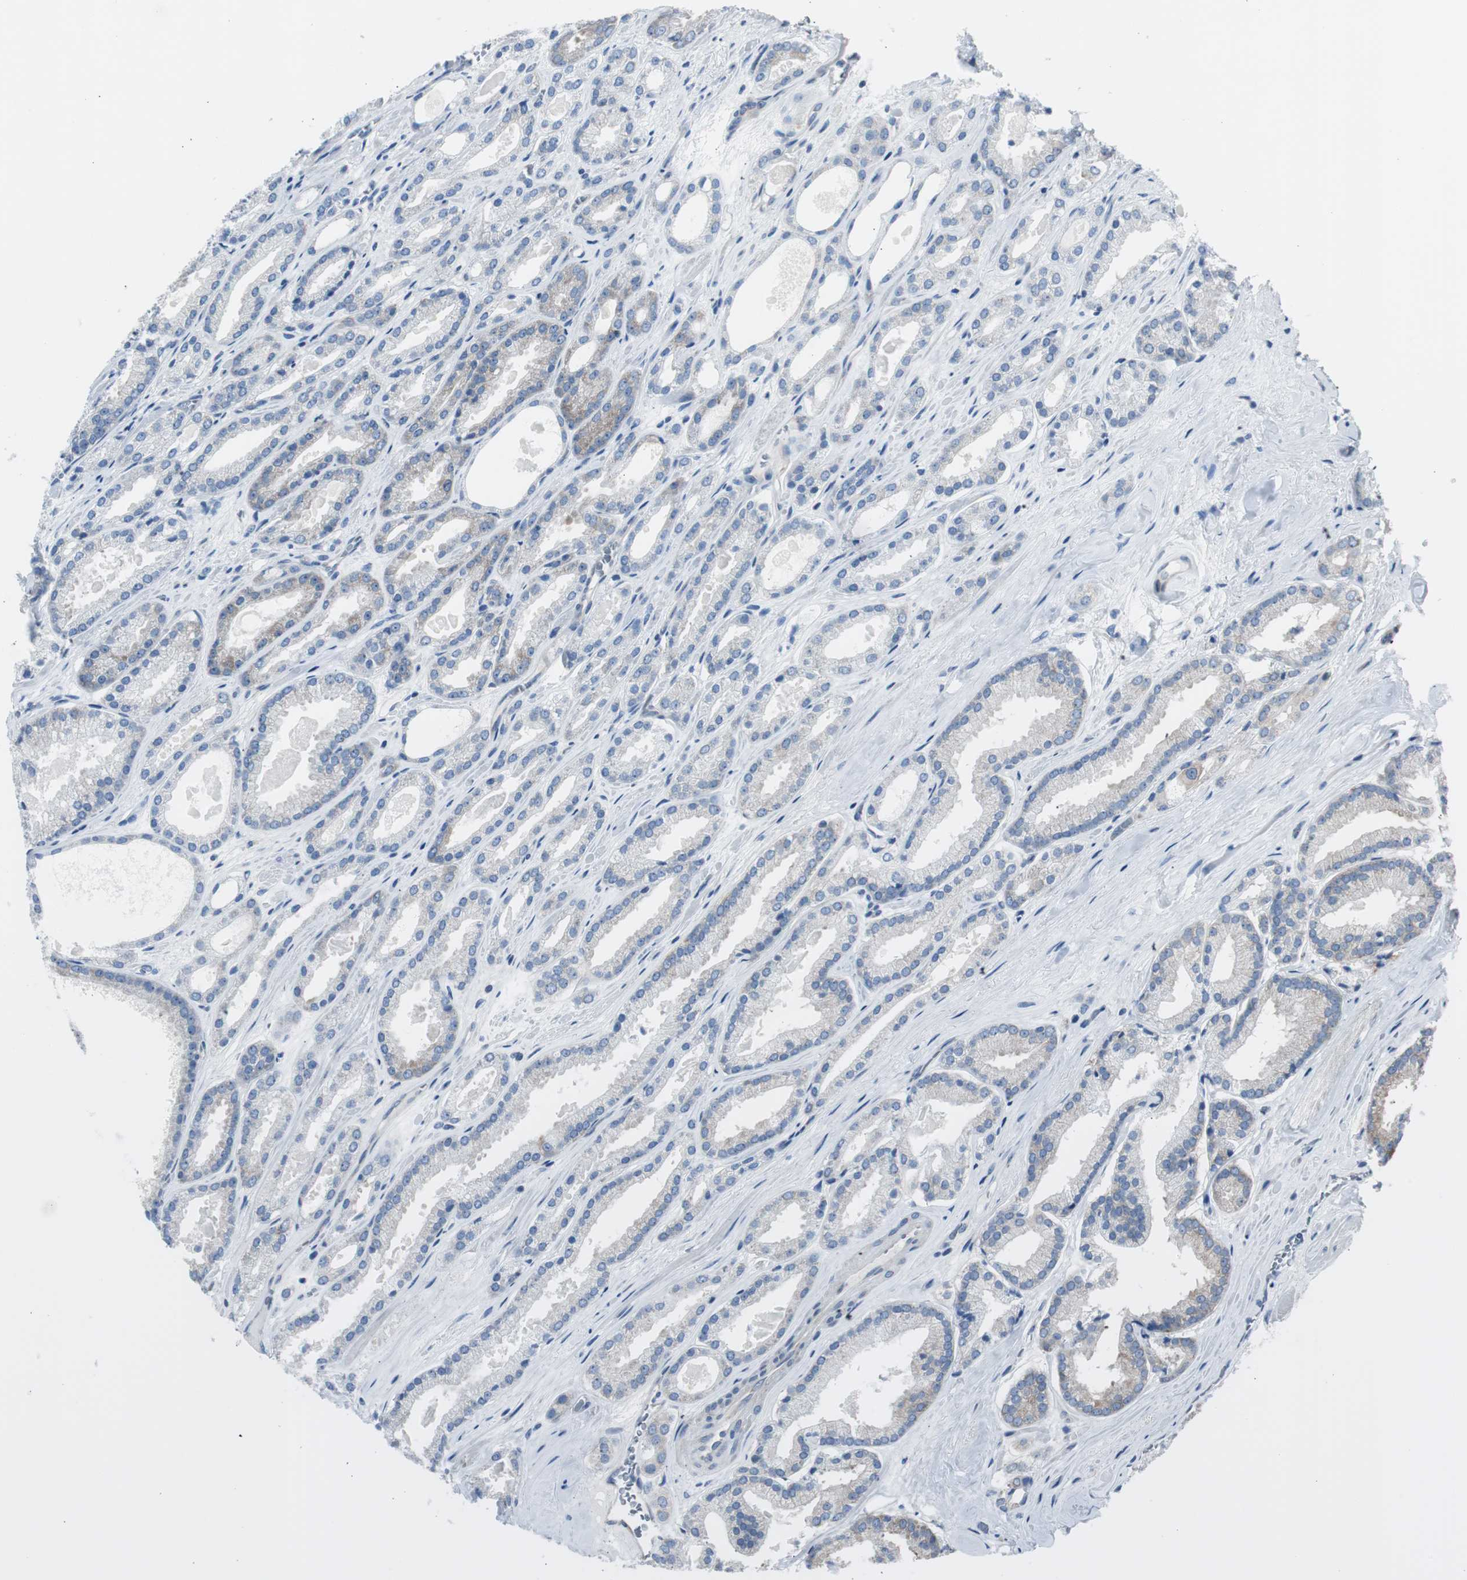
{"staining": {"intensity": "weak", "quantity": "<25%", "location": "cytoplasmic/membranous"}, "tissue": "prostate cancer", "cell_type": "Tumor cells", "image_type": "cancer", "snomed": [{"axis": "morphology", "description": "Adenocarcinoma, Low grade"}, {"axis": "topography", "description": "Prostate"}], "caption": "Immunohistochemical staining of human prostate cancer demonstrates no significant positivity in tumor cells.", "gene": "RPS12", "patient": {"sex": "male", "age": 59}}